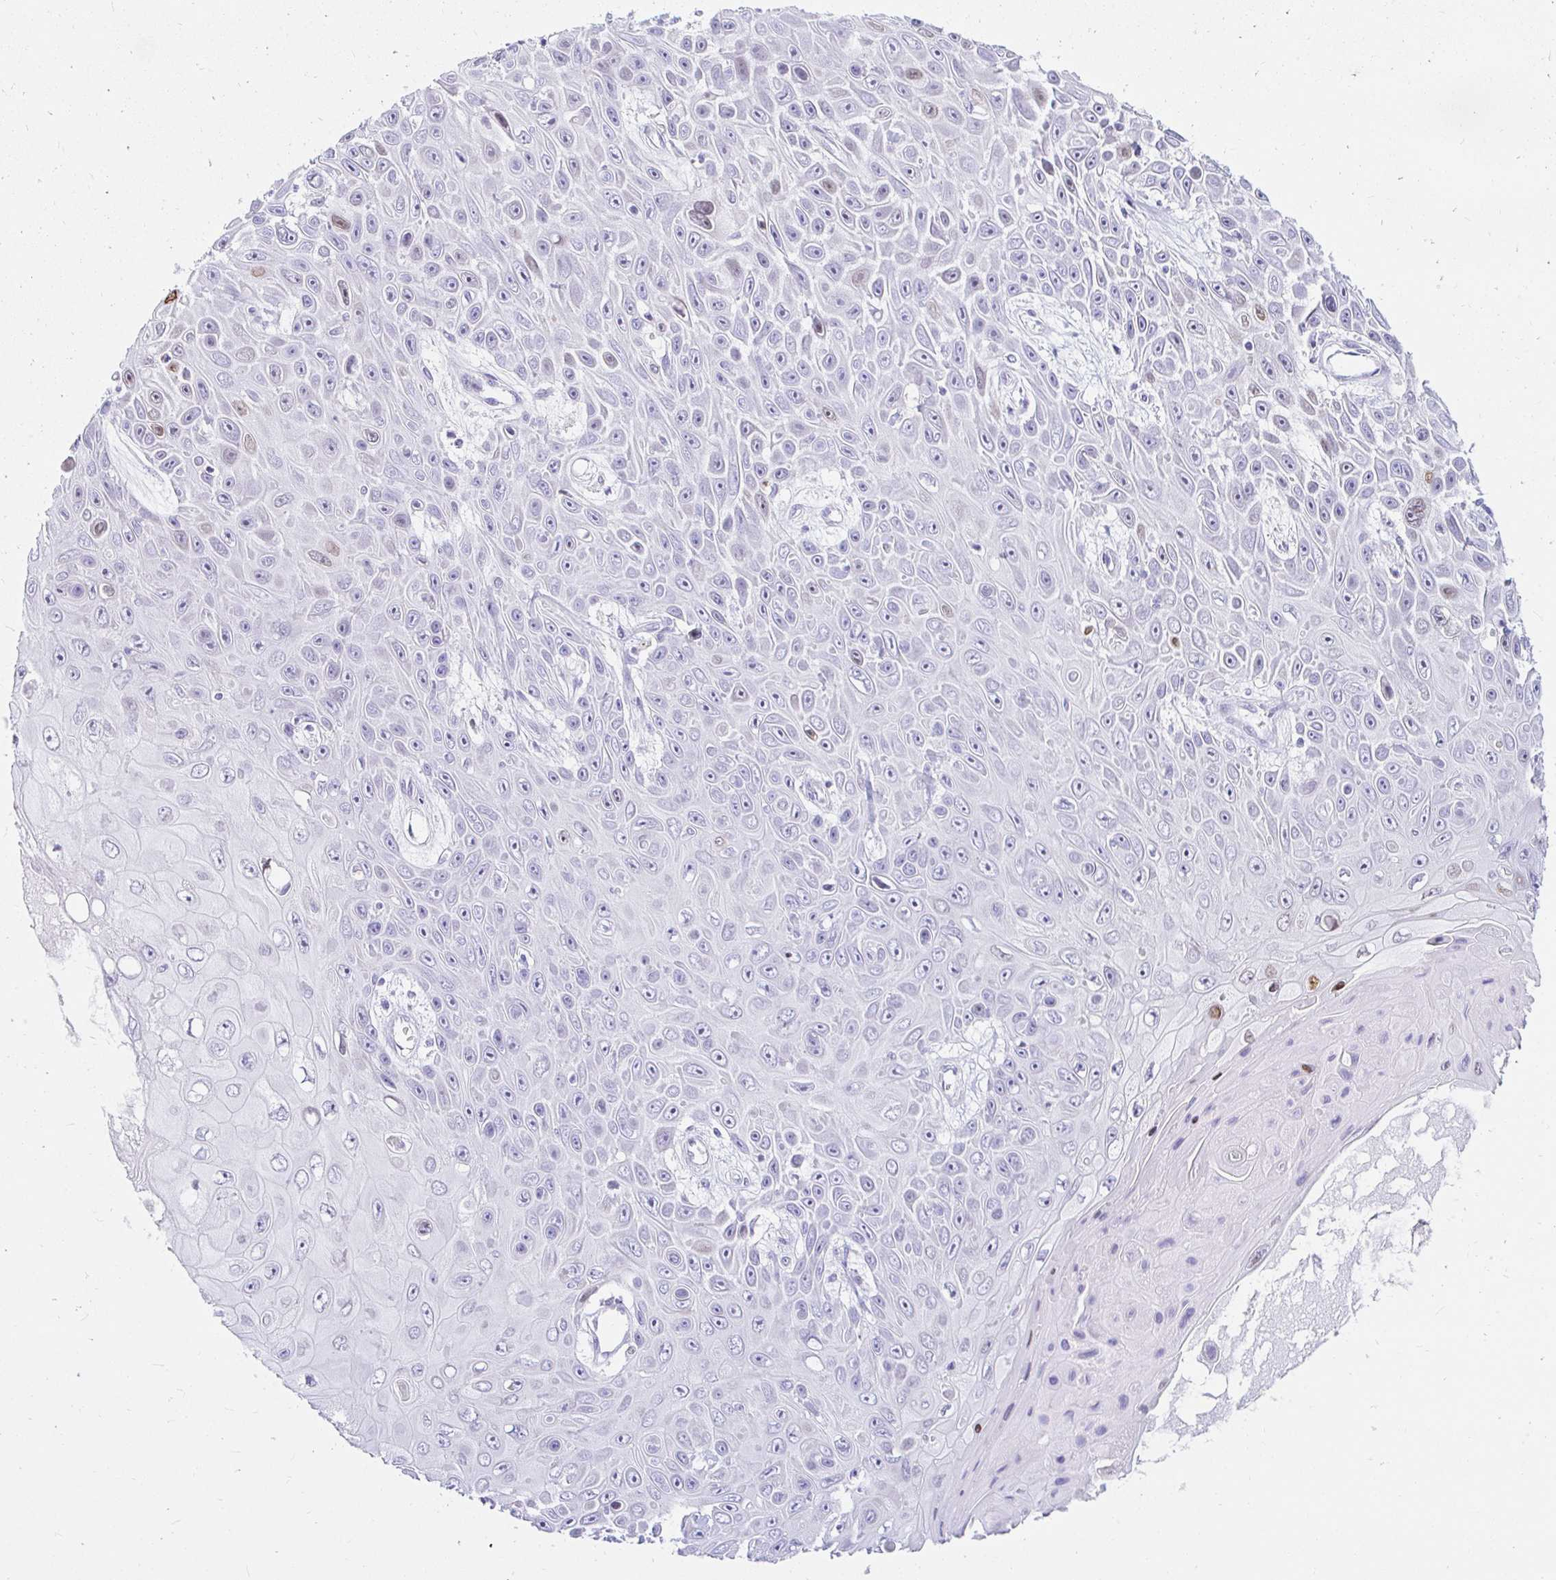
{"staining": {"intensity": "negative", "quantity": "none", "location": "none"}, "tissue": "skin cancer", "cell_type": "Tumor cells", "image_type": "cancer", "snomed": [{"axis": "morphology", "description": "Squamous cell carcinoma, NOS"}, {"axis": "topography", "description": "Skin"}], "caption": "A micrograph of human skin cancer is negative for staining in tumor cells.", "gene": "CAPSL", "patient": {"sex": "male", "age": 82}}